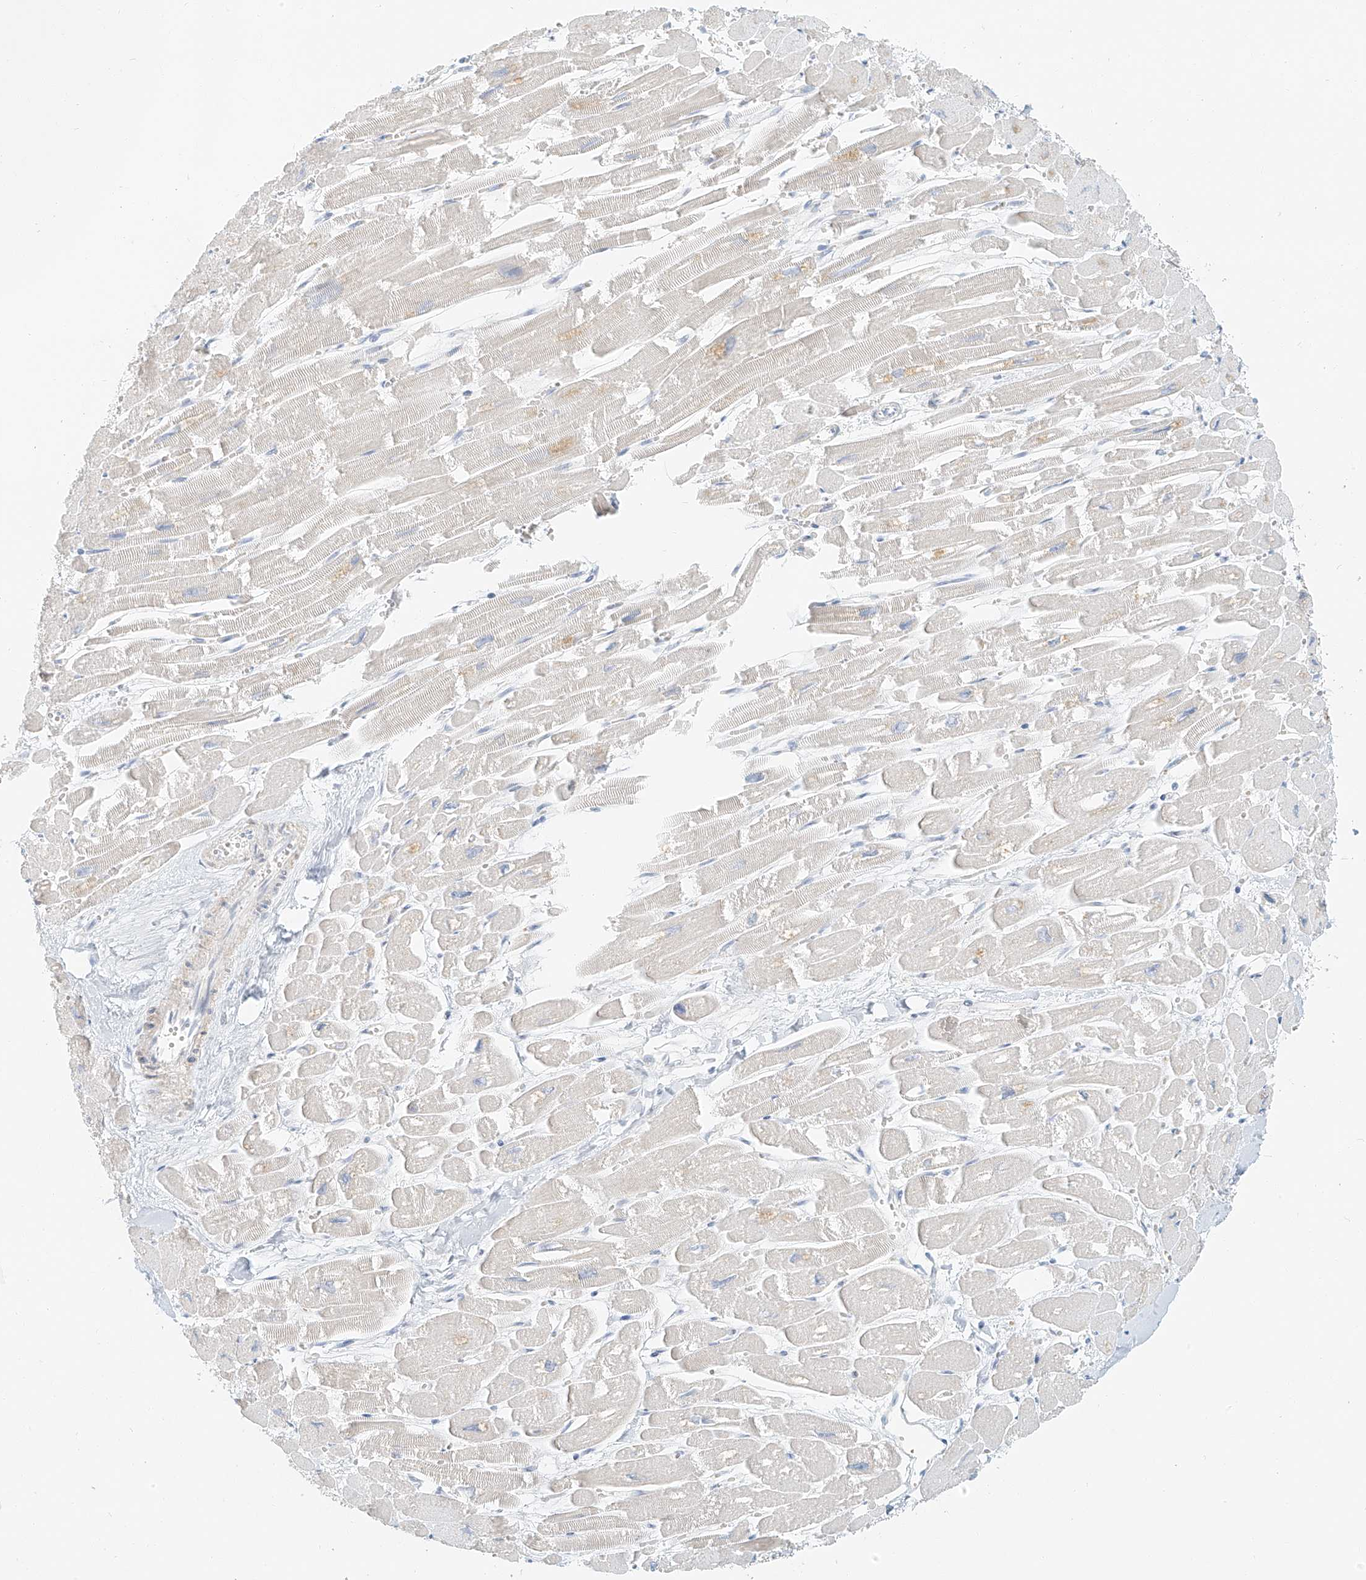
{"staining": {"intensity": "negative", "quantity": "none", "location": "none"}, "tissue": "heart muscle", "cell_type": "Cardiomyocytes", "image_type": "normal", "snomed": [{"axis": "morphology", "description": "Normal tissue, NOS"}, {"axis": "topography", "description": "Heart"}], "caption": "Cardiomyocytes are negative for protein expression in normal human heart muscle. Brightfield microscopy of immunohistochemistry stained with DAB (brown) and hematoxylin (blue), captured at high magnification.", "gene": "PGC", "patient": {"sex": "male", "age": 54}}